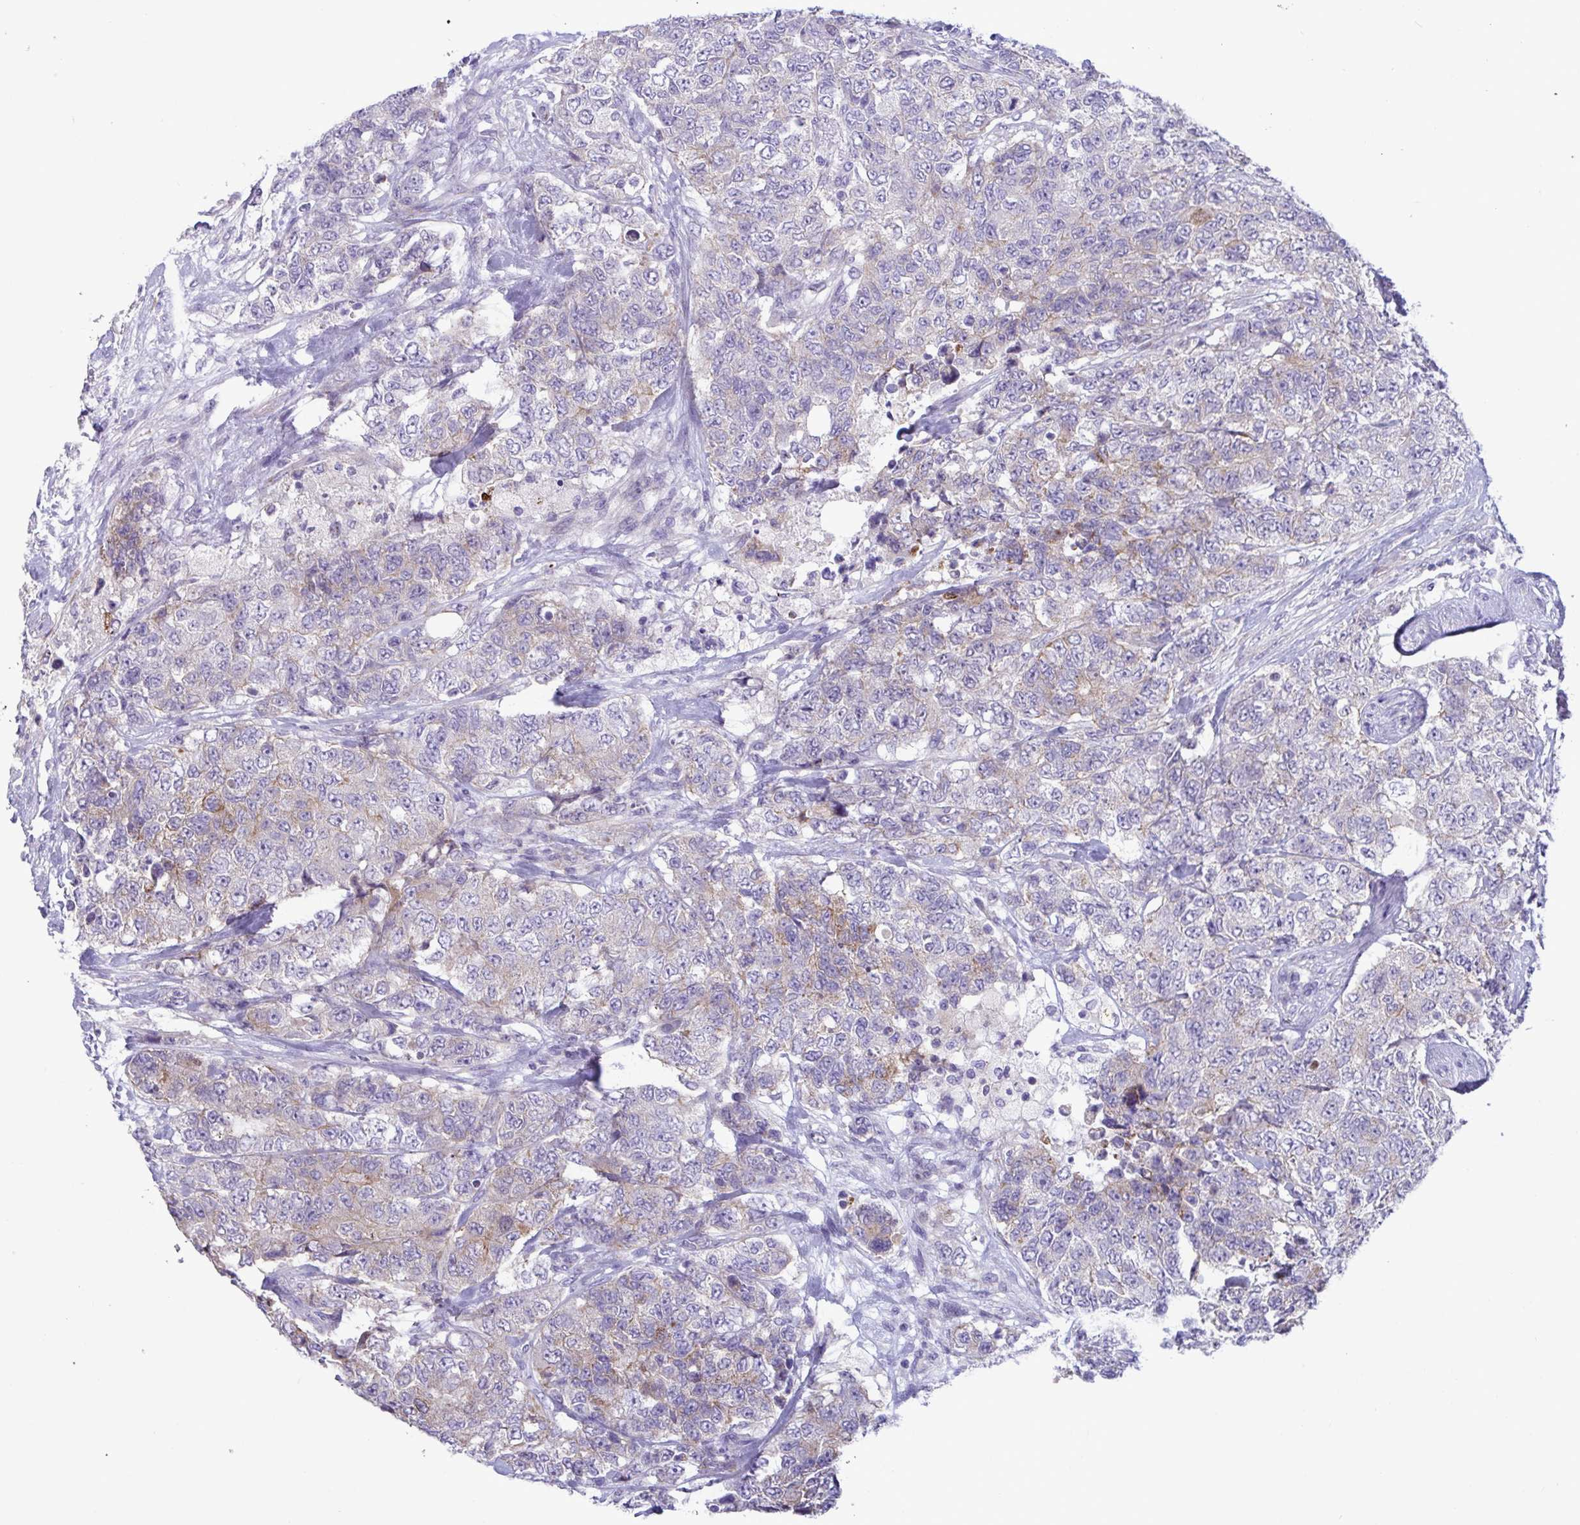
{"staining": {"intensity": "weak", "quantity": "<25%", "location": "cytoplasmic/membranous"}, "tissue": "urothelial cancer", "cell_type": "Tumor cells", "image_type": "cancer", "snomed": [{"axis": "morphology", "description": "Urothelial carcinoma, High grade"}, {"axis": "topography", "description": "Urinary bladder"}], "caption": "This is an immunohistochemistry micrograph of human urothelial cancer. There is no positivity in tumor cells.", "gene": "DTX3", "patient": {"sex": "female", "age": 78}}